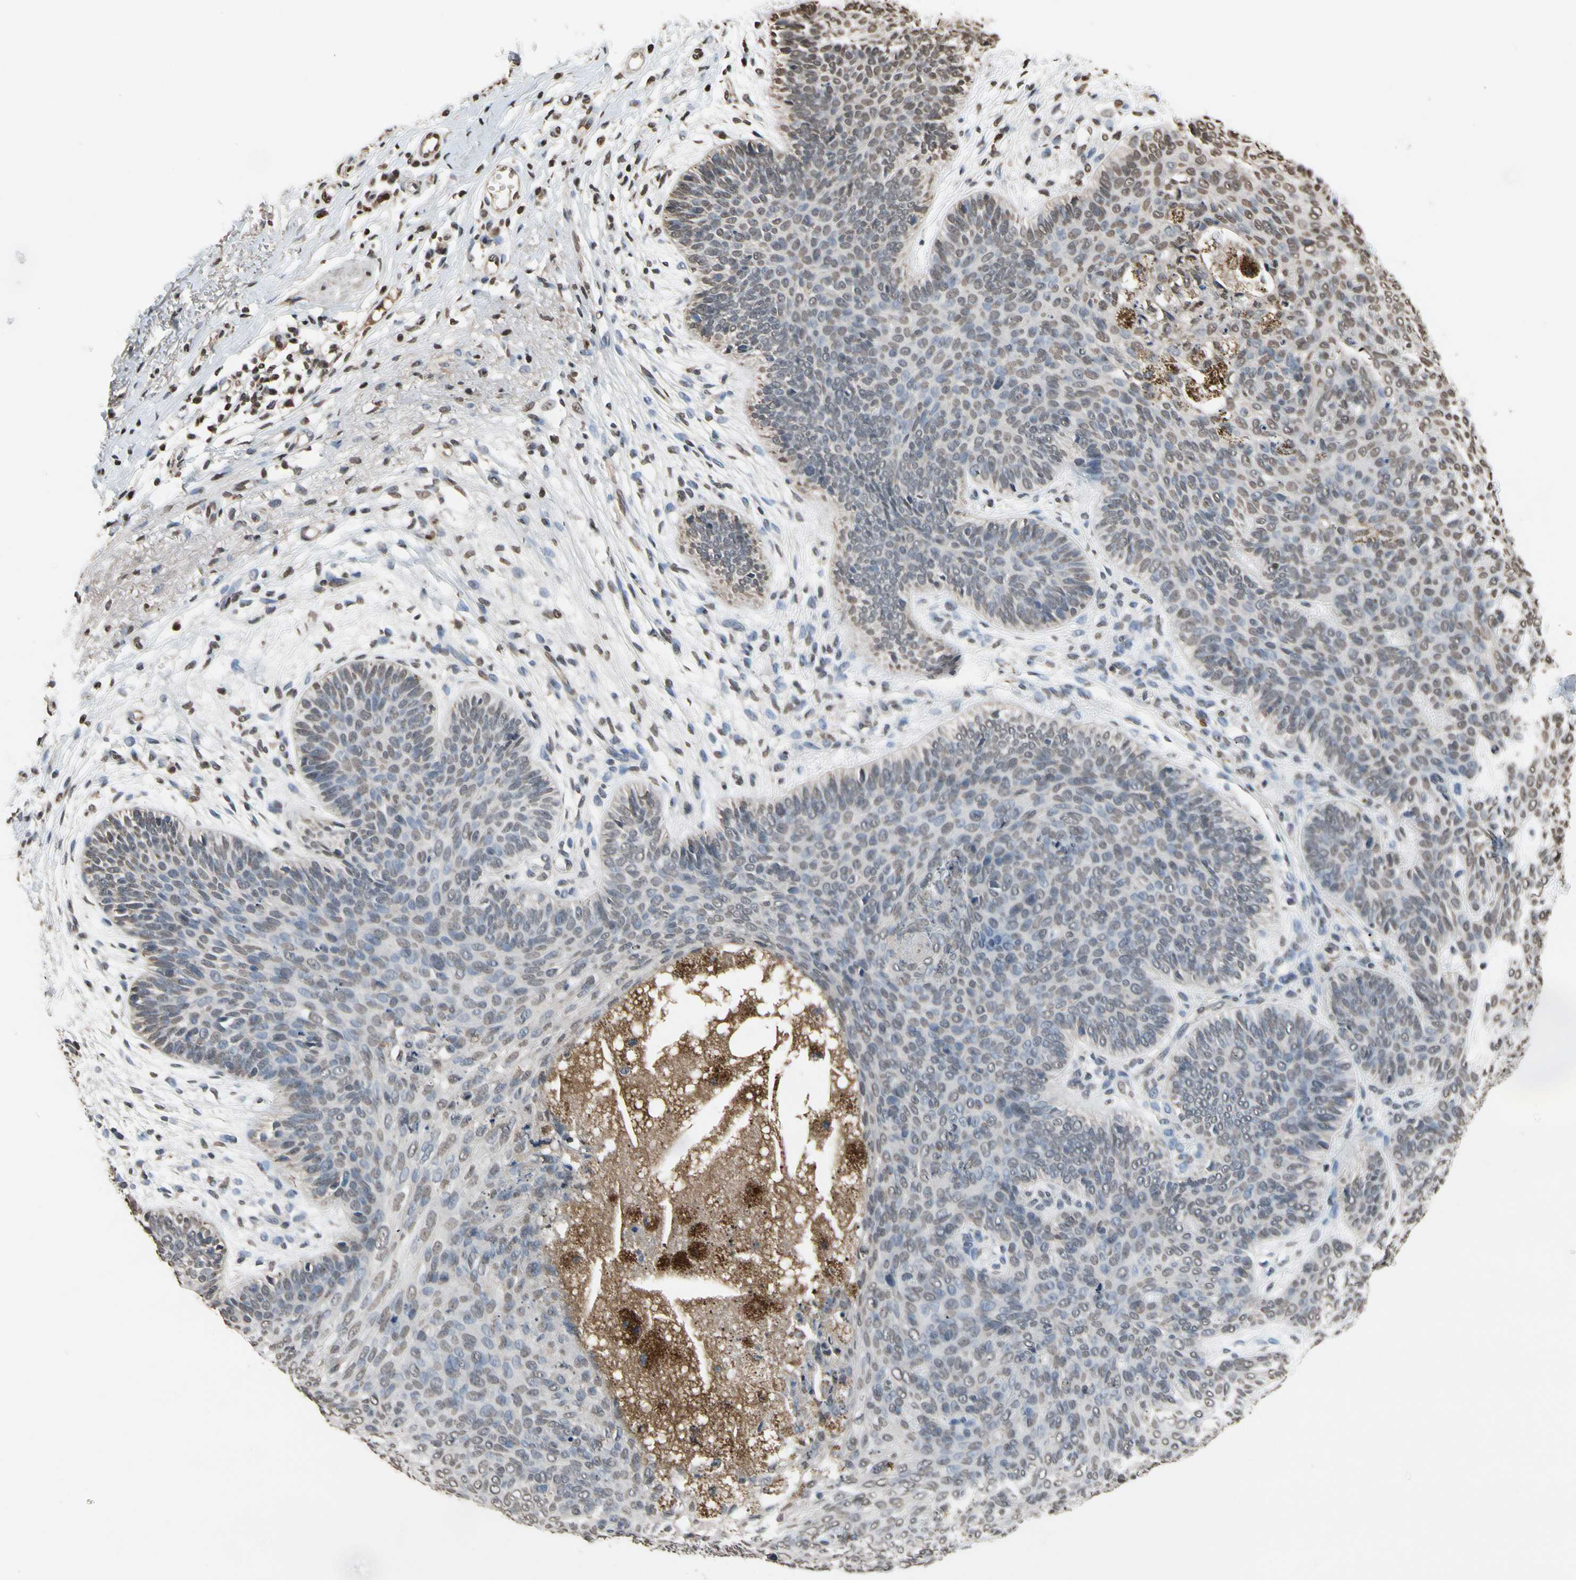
{"staining": {"intensity": "weak", "quantity": "25%-75%", "location": "nuclear"}, "tissue": "skin cancer", "cell_type": "Tumor cells", "image_type": "cancer", "snomed": [{"axis": "morphology", "description": "Normal tissue, NOS"}, {"axis": "morphology", "description": "Basal cell carcinoma"}, {"axis": "topography", "description": "Skin"}], "caption": "An immunohistochemistry photomicrograph of tumor tissue is shown. Protein staining in brown labels weak nuclear positivity in basal cell carcinoma (skin) within tumor cells.", "gene": "HIPK2", "patient": {"sex": "male", "age": 52}}